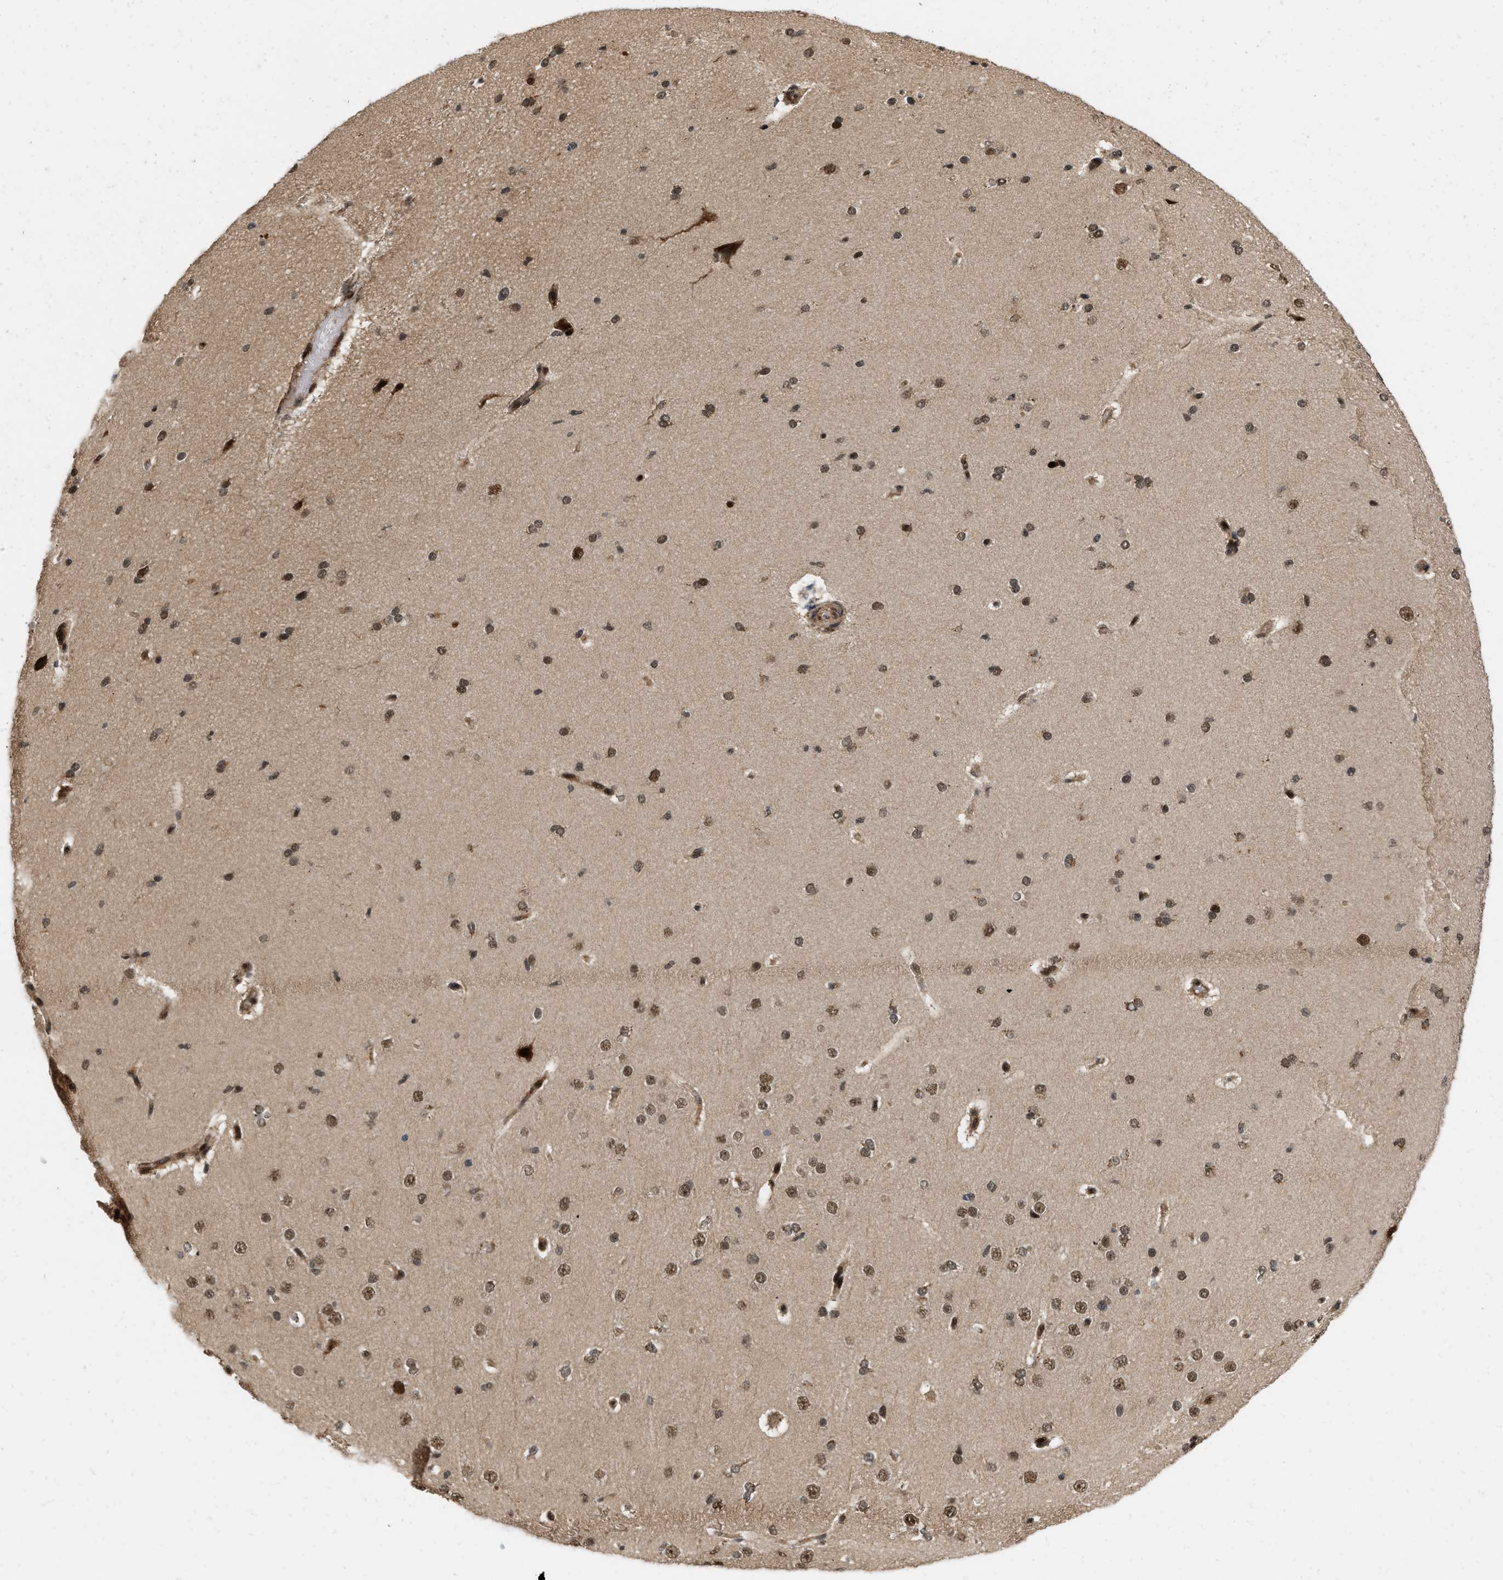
{"staining": {"intensity": "moderate", "quantity": ">75%", "location": "cytoplasmic/membranous"}, "tissue": "cerebral cortex", "cell_type": "Endothelial cells", "image_type": "normal", "snomed": [{"axis": "morphology", "description": "Normal tissue, NOS"}, {"axis": "morphology", "description": "Developmental malformation"}, {"axis": "topography", "description": "Cerebral cortex"}], "caption": "Moderate cytoplasmic/membranous positivity is appreciated in about >75% of endothelial cells in unremarkable cerebral cortex.", "gene": "ANKRD11", "patient": {"sex": "female", "age": 30}}